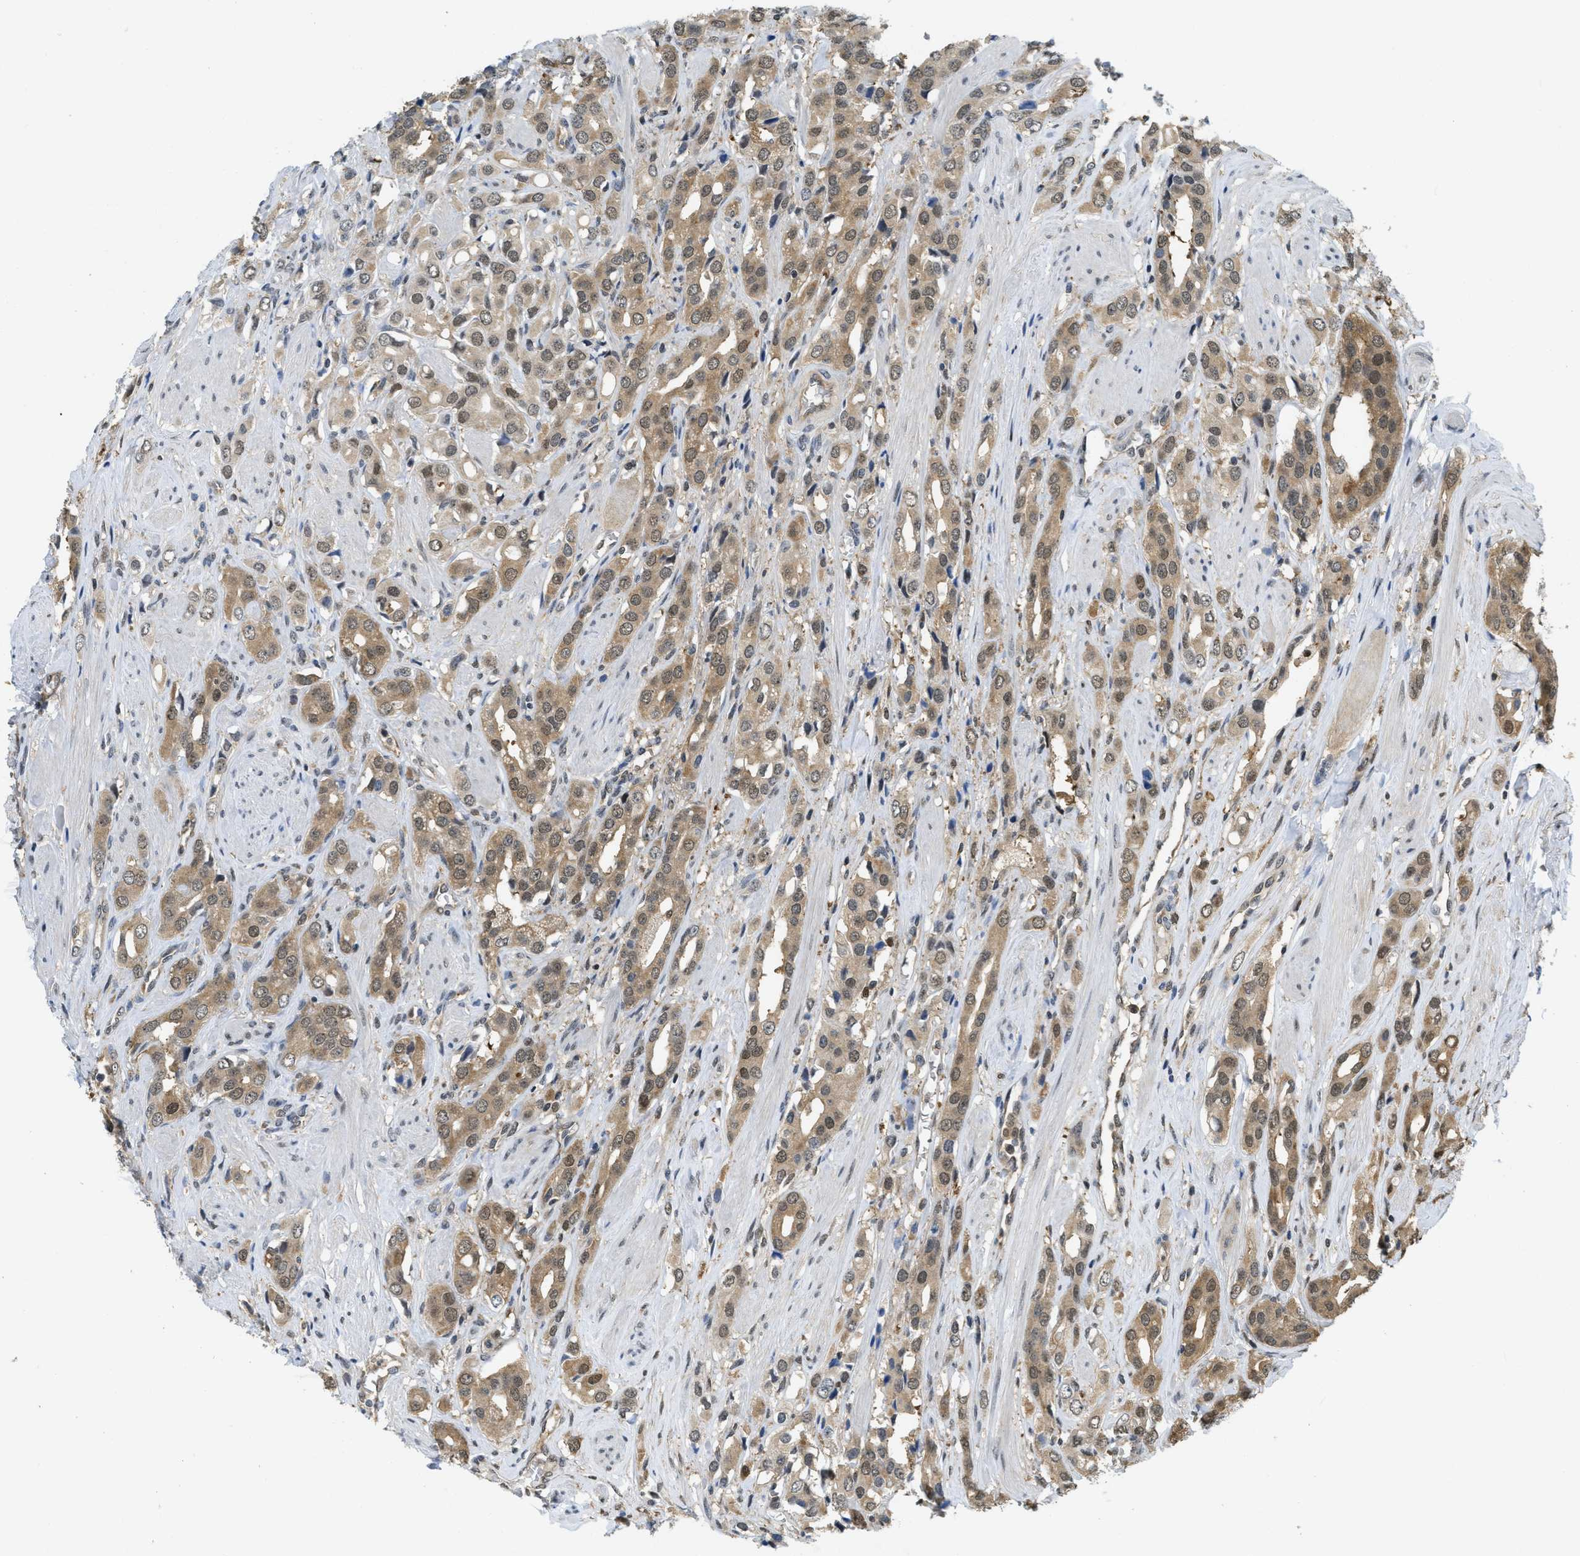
{"staining": {"intensity": "moderate", "quantity": ">75%", "location": "cytoplasmic/membranous,nuclear"}, "tissue": "prostate cancer", "cell_type": "Tumor cells", "image_type": "cancer", "snomed": [{"axis": "morphology", "description": "Adenocarcinoma, High grade"}, {"axis": "topography", "description": "Prostate"}], "caption": "The image shows staining of high-grade adenocarcinoma (prostate), revealing moderate cytoplasmic/membranous and nuclear protein positivity (brown color) within tumor cells.", "gene": "PSMC5", "patient": {"sex": "male", "age": 52}}